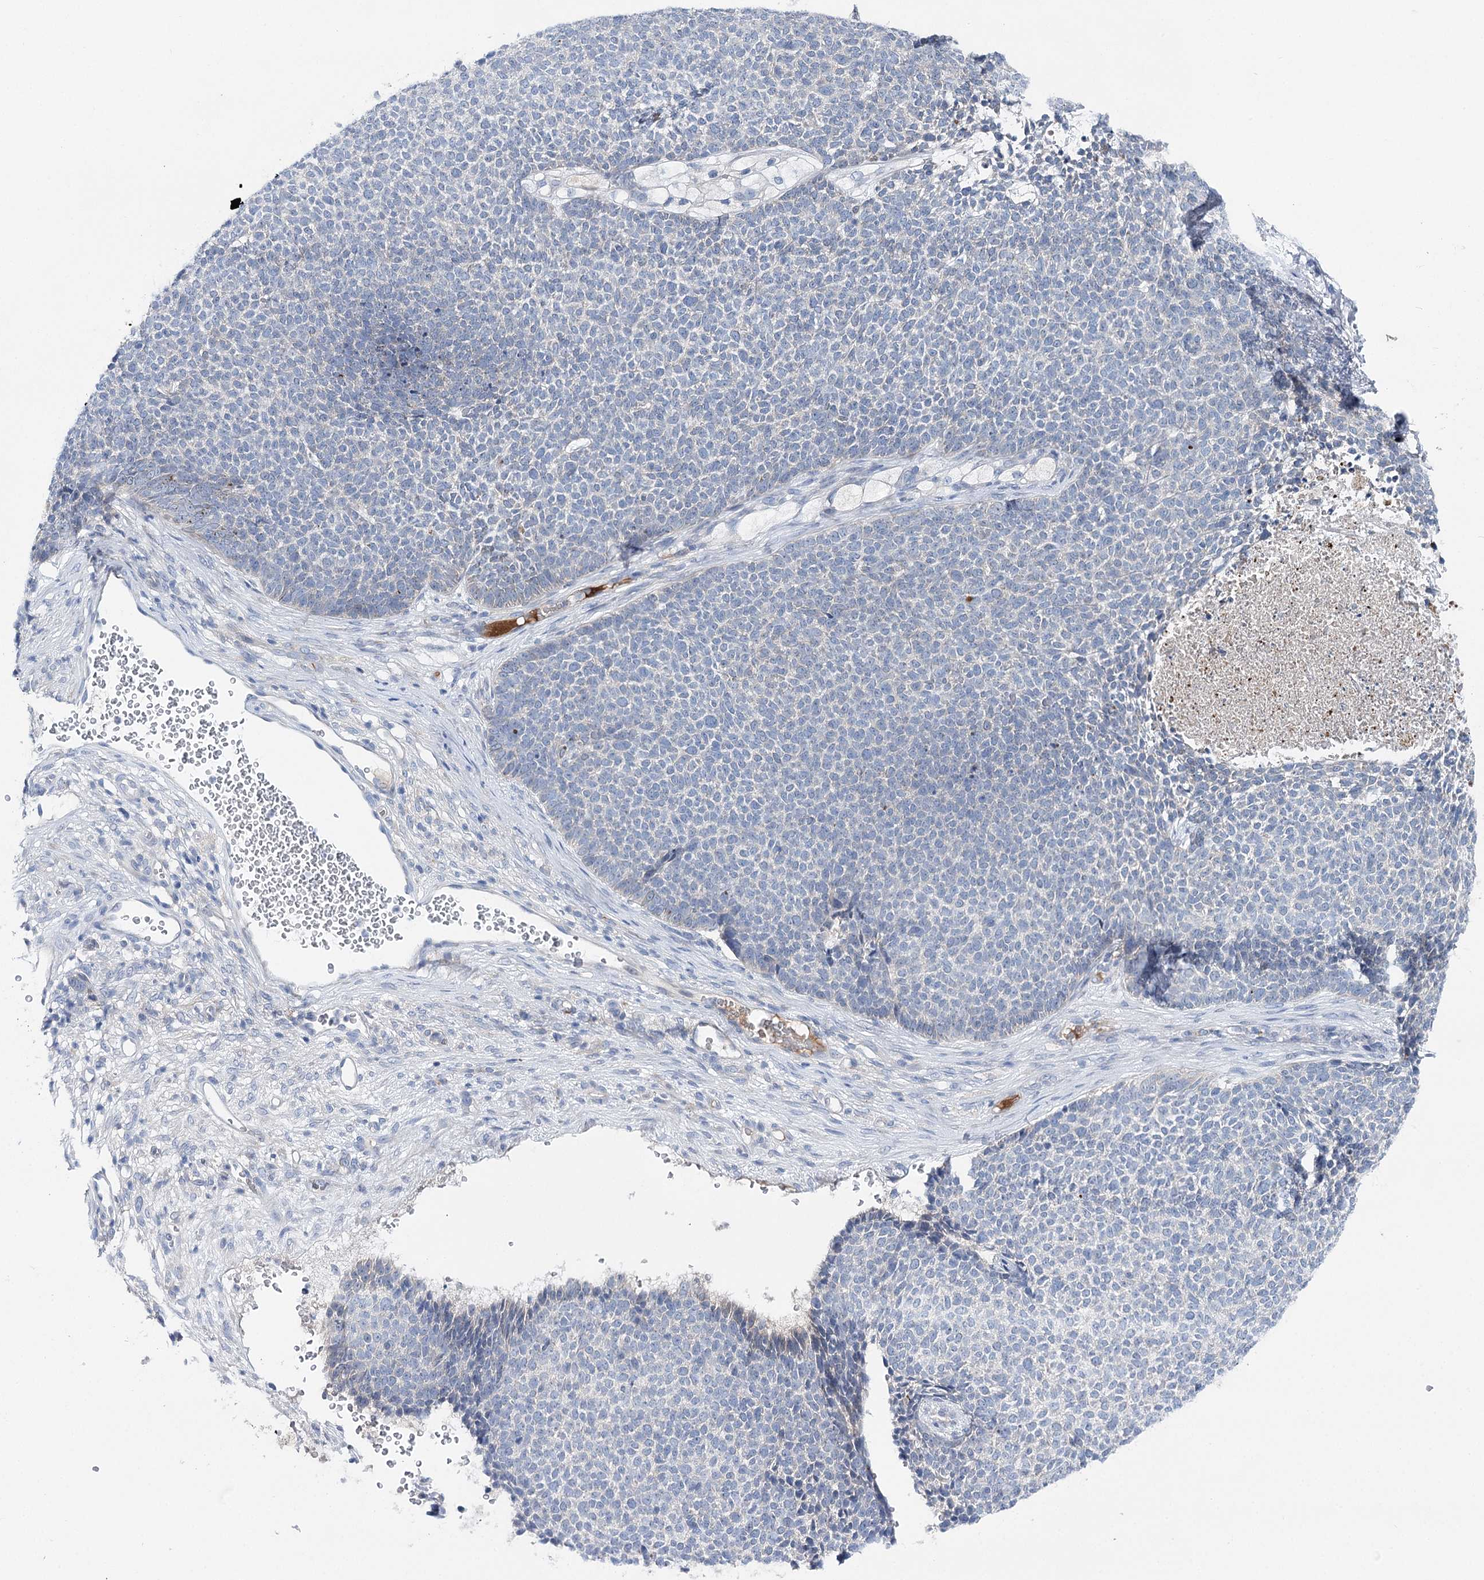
{"staining": {"intensity": "negative", "quantity": "none", "location": "none"}, "tissue": "skin cancer", "cell_type": "Tumor cells", "image_type": "cancer", "snomed": [{"axis": "morphology", "description": "Basal cell carcinoma"}, {"axis": "topography", "description": "Skin"}], "caption": "Immunohistochemical staining of human skin cancer shows no significant expression in tumor cells.", "gene": "LRRC14B", "patient": {"sex": "female", "age": 84}}